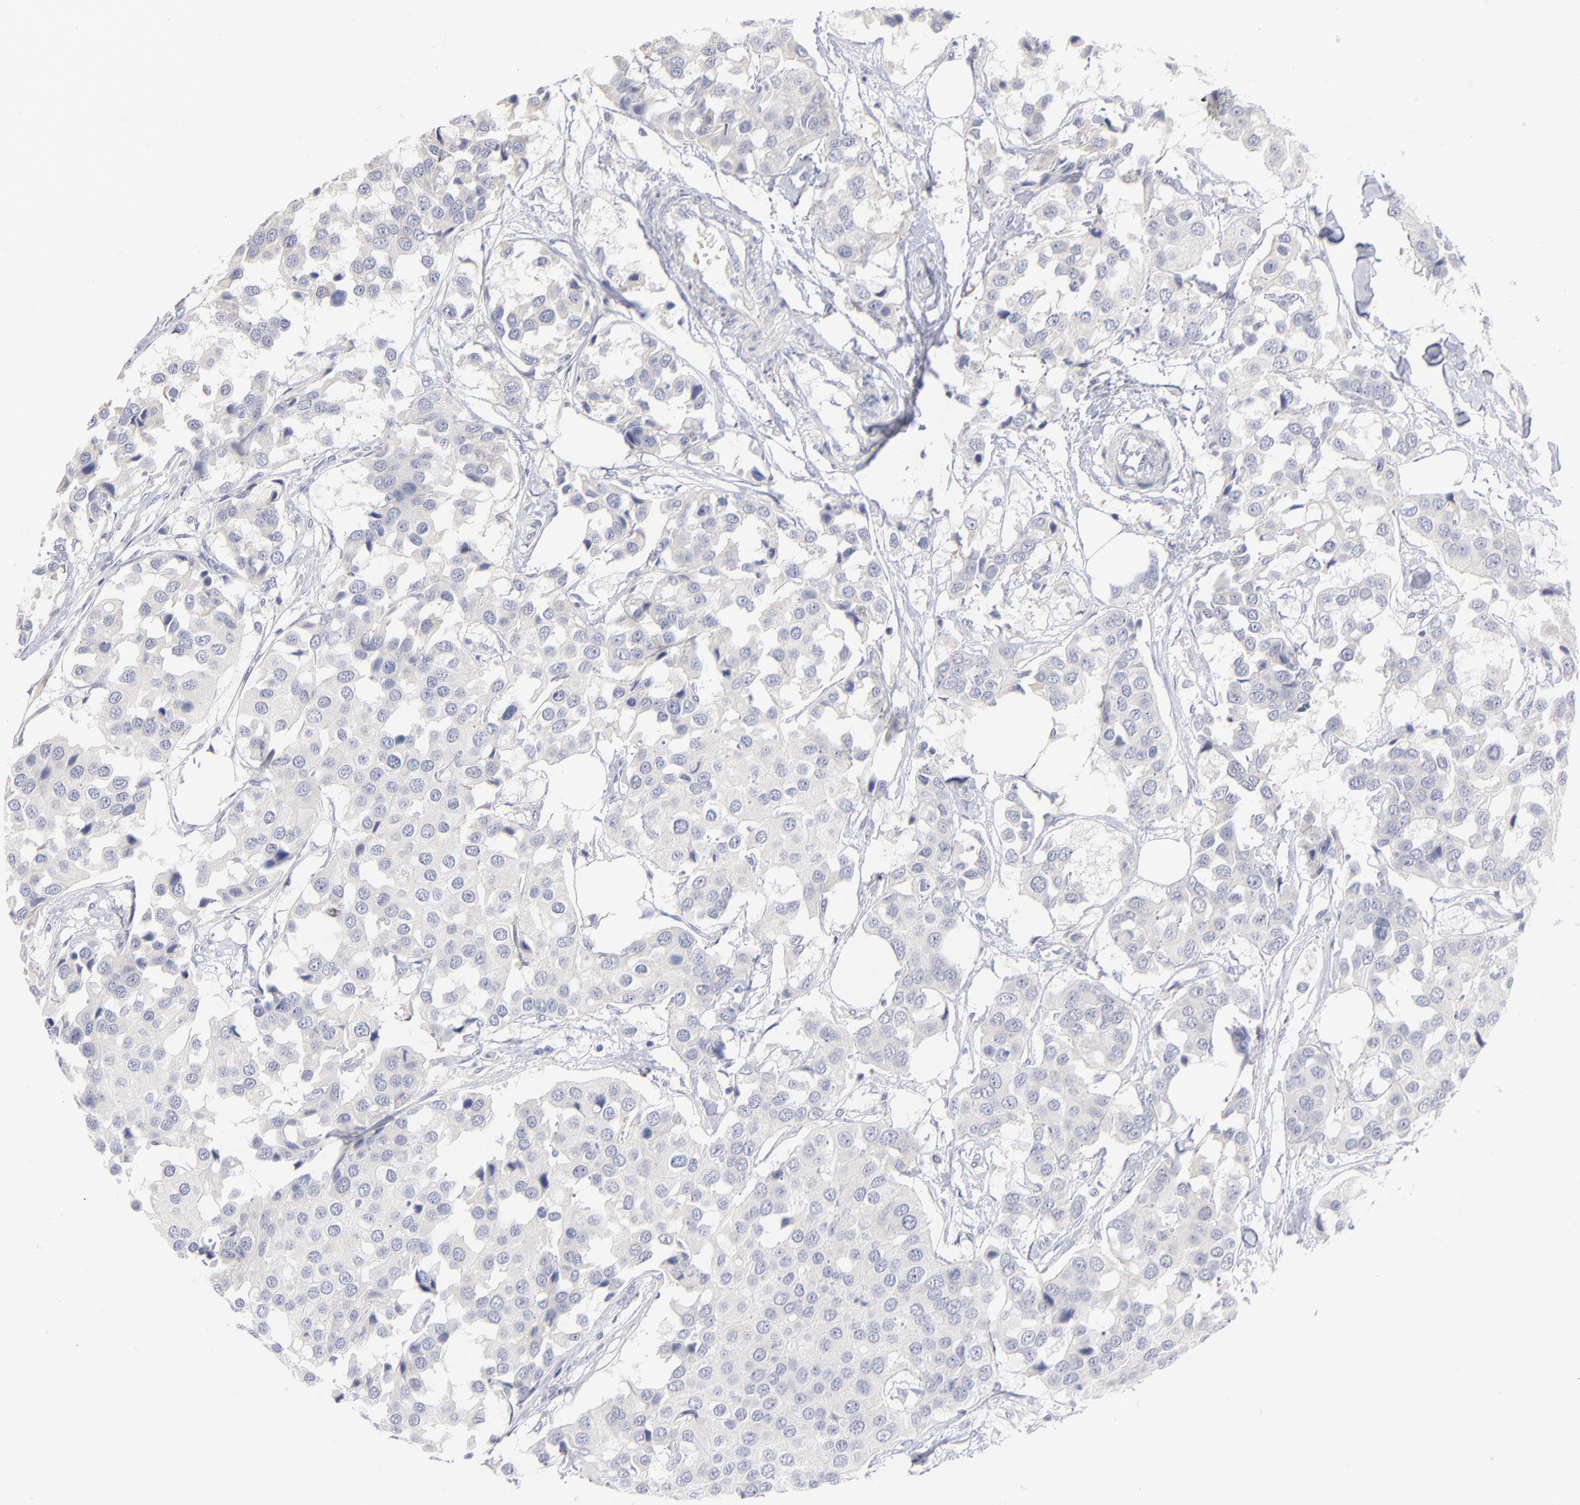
{"staining": {"intensity": "negative", "quantity": "none", "location": "none"}, "tissue": "breast cancer", "cell_type": "Tumor cells", "image_type": "cancer", "snomed": [{"axis": "morphology", "description": "Duct carcinoma"}, {"axis": "topography", "description": "Breast"}], "caption": "Invasive ductal carcinoma (breast) was stained to show a protein in brown. There is no significant positivity in tumor cells.", "gene": "F12", "patient": {"sex": "female", "age": 80}}